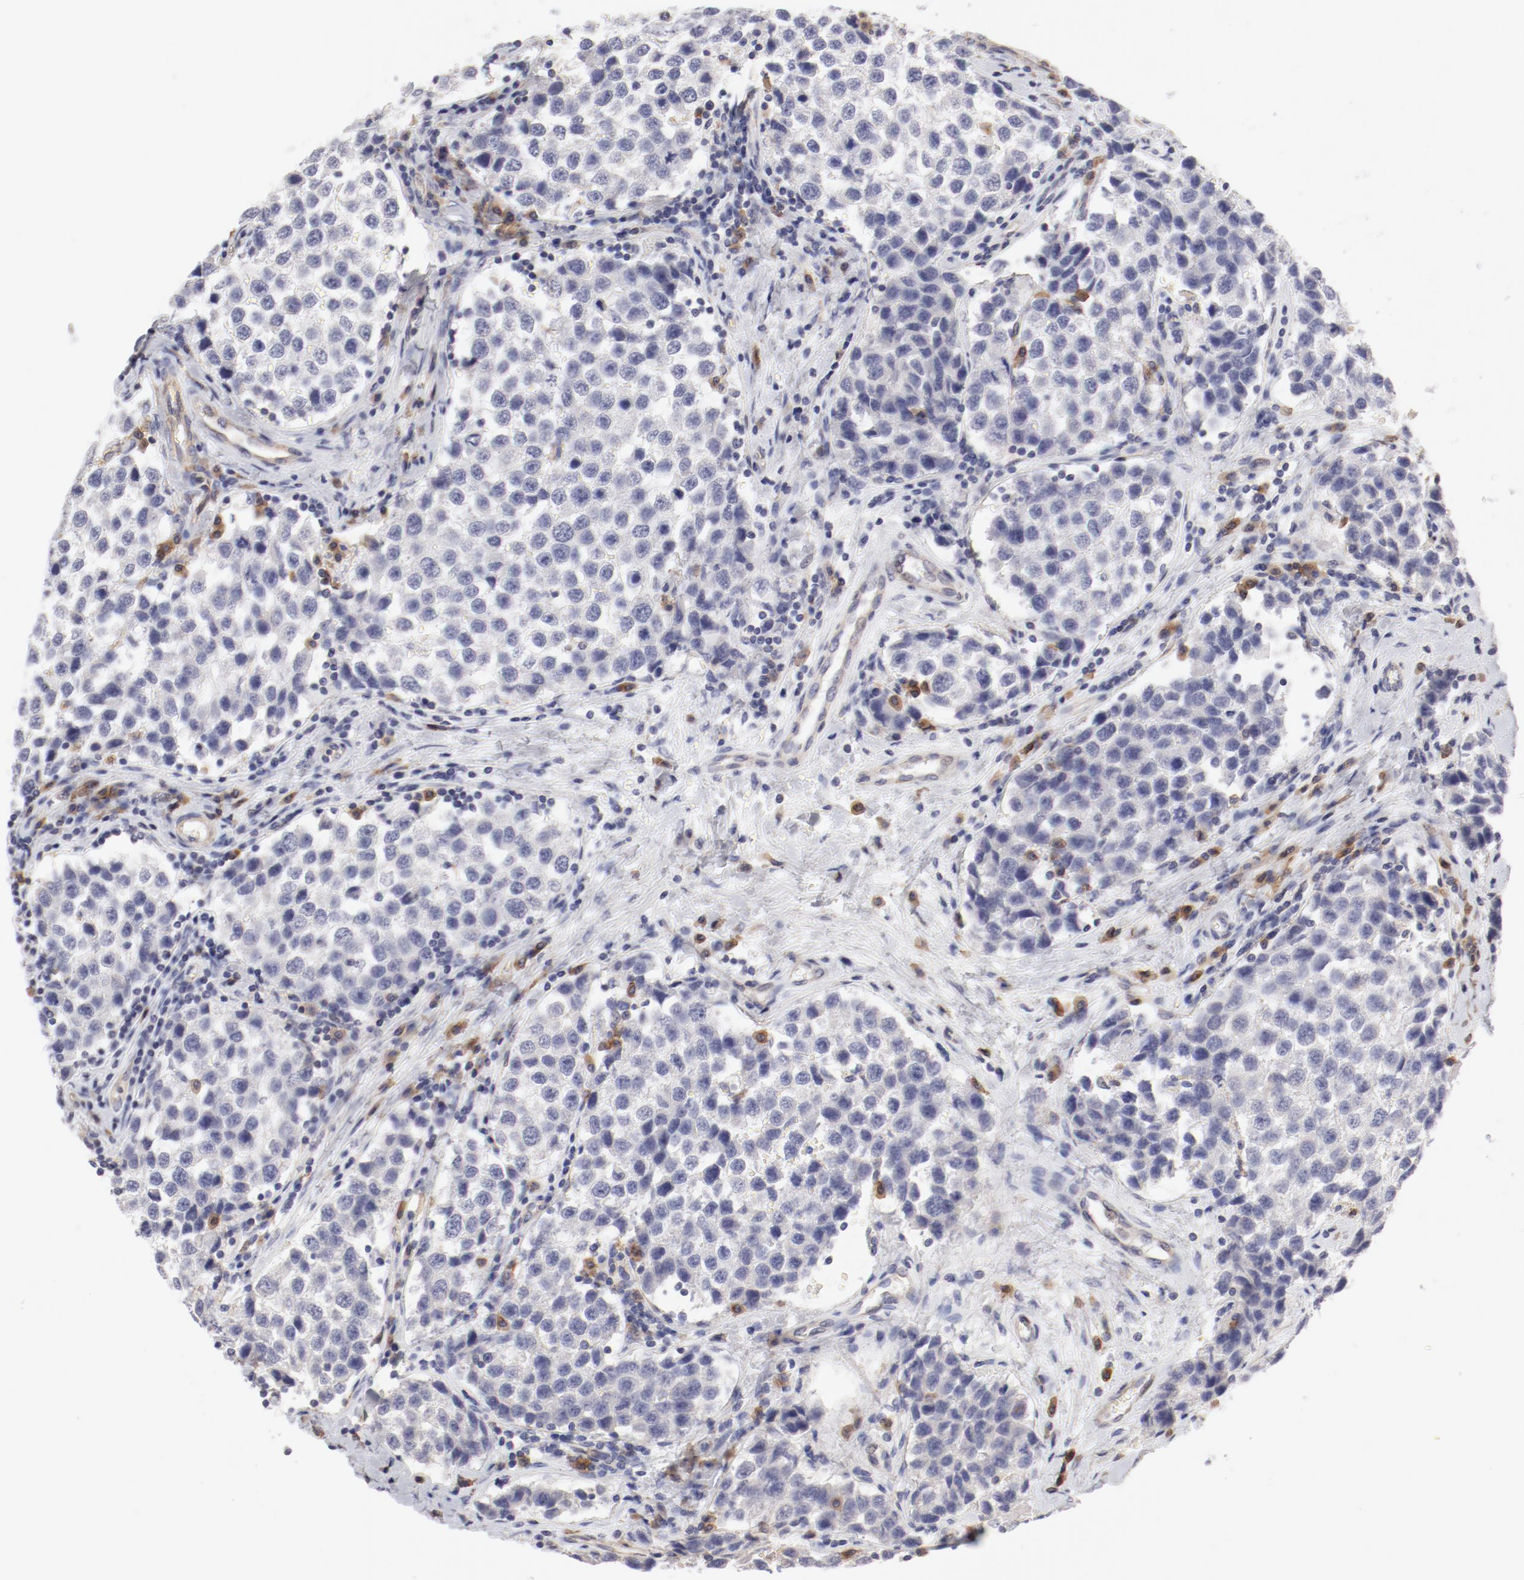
{"staining": {"intensity": "negative", "quantity": "none", "location": "none"}, "tissue": "testis cancer", "cell_type": "Tumor cells", "image_type": "cancer", "snomed": [{"axis": "morphology", "description": "Seminoma, NOS"}, {"axis": "topography", "description": "Testis"}], "caption": "Testis cancer (seminoma) stained for a protein using immunohistochemistry (IHC) shows no expression tumor cells.", "gene": "LAX1", "patient": {"sex": "male", "age": 39}}